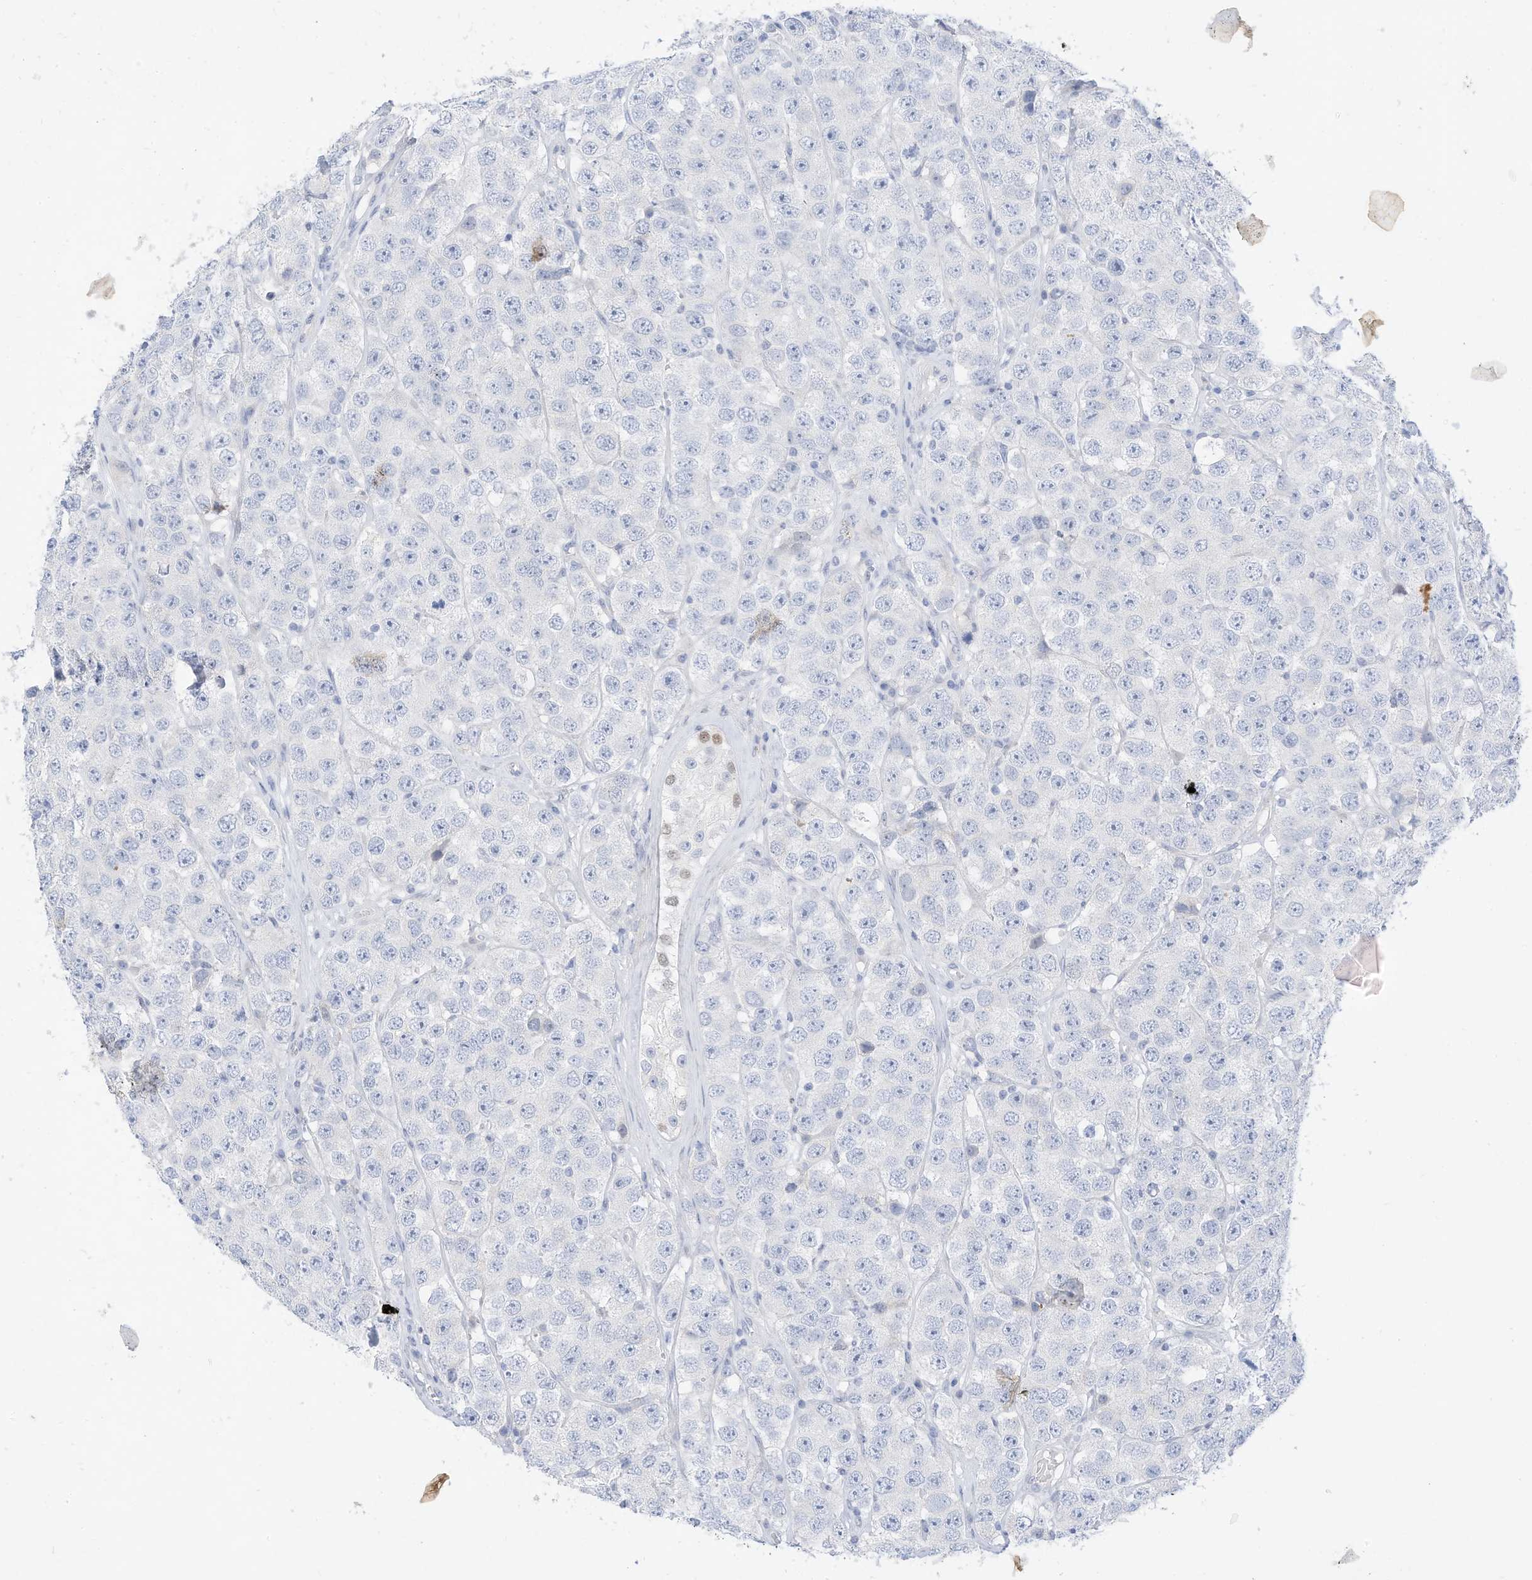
{"staining": {"intensity": "negative", "quantity": "none", "location": "none"}, "tissue": "testis cancer", "cell_type": "Tumor cells", "image_type": "cancer", "snomed": [{"axis": "morphology", "description": "Seminoma, NOS"}, {"axis": "topography", "description": "Testis"}], "caption": "DAB immunohistochemical staining of human seminoma (testis) displays no significant staining in tumor cells.", "gene": "SPOCD1", "patient": {"sex": "male", "age": 28}}